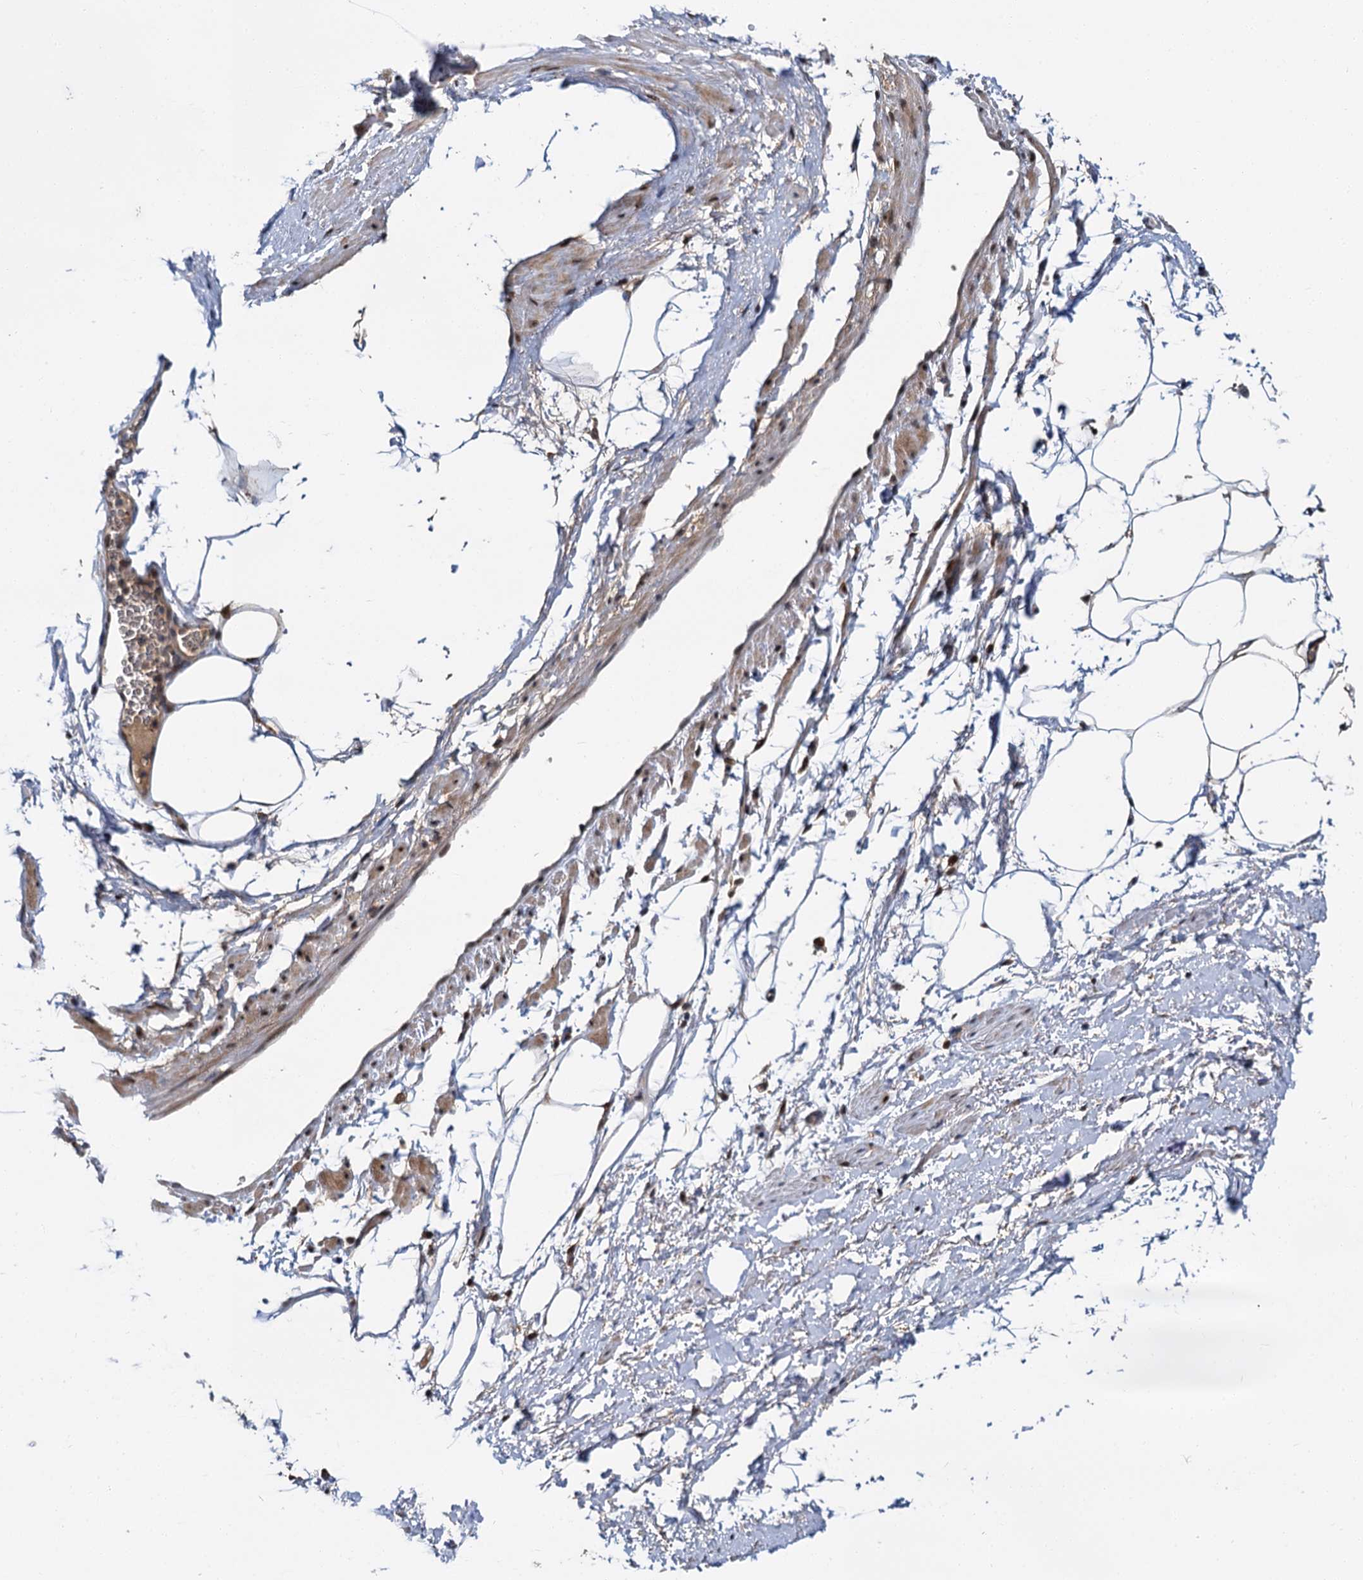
{"staining": {"intensity": "negative", "quantity": "none", "location": "none"}, "tissue": "adipose tissue", "cell_type": "Adipocytes", "image_type": "normal", "snomed": [{"axis": "morphology", "description": "Normal tissue, NOS"}, {"axis": "morphology", "description": "Adenocarcinoma, Low grade"}, {"axis": "topography", "description": "Prostate"}, {"axis": "topography", "description": "Peripheral nerve tissue"}], "caption": "A histopathology image of adipose tissue stained for a protein shows no brown staining in adipocytes. (Stains: DAB (3,3'-diaminobenzidine) IHC with hematoxylin counter stain, Microscopy: brightfield microscopy at high magnification).", "gene": "MBD6", "patient": {"sex": "male", "age": 63}}